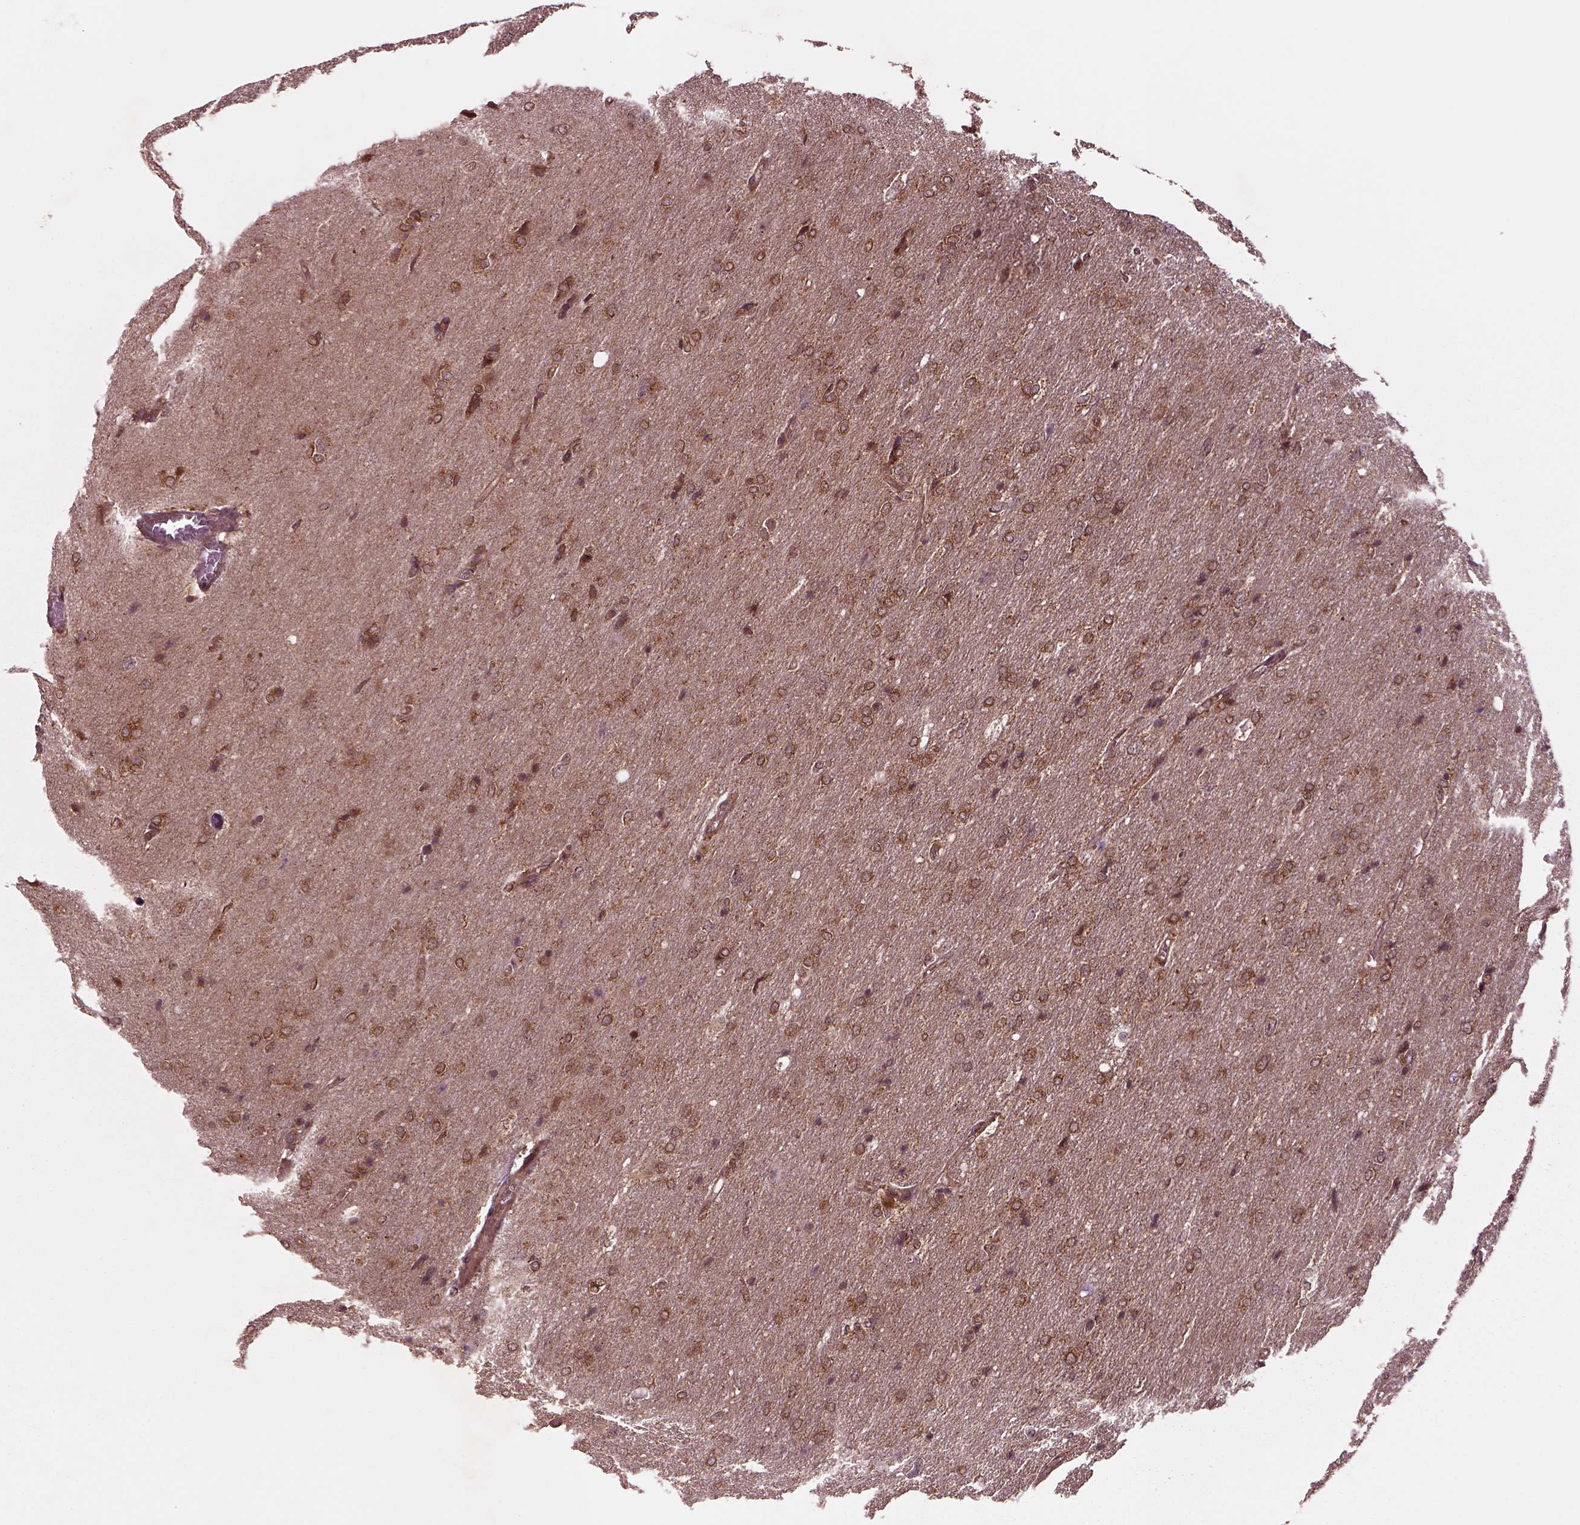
{"staining": {"intensity": "strong", "quantity": ">75%", "location": "cytoplasmic/membranous"}, "tissue": "glioma", "cell_type": "Tumor cells", "image_type": "cancer", "snomed": [{"axis": "morphology", "description": "Glioma, malignant, High grade"}, {"axis": "topography", "description": "Brain"}], "caption": "Strong cytoplasmic/membranous positivity for a protein is present in approximately >75% of tumor cells of malignant glioma (high-grade) using immunohistochemistry.", "gene": "WASHC2A", "patient": {"sex": "male", "age": 53}}